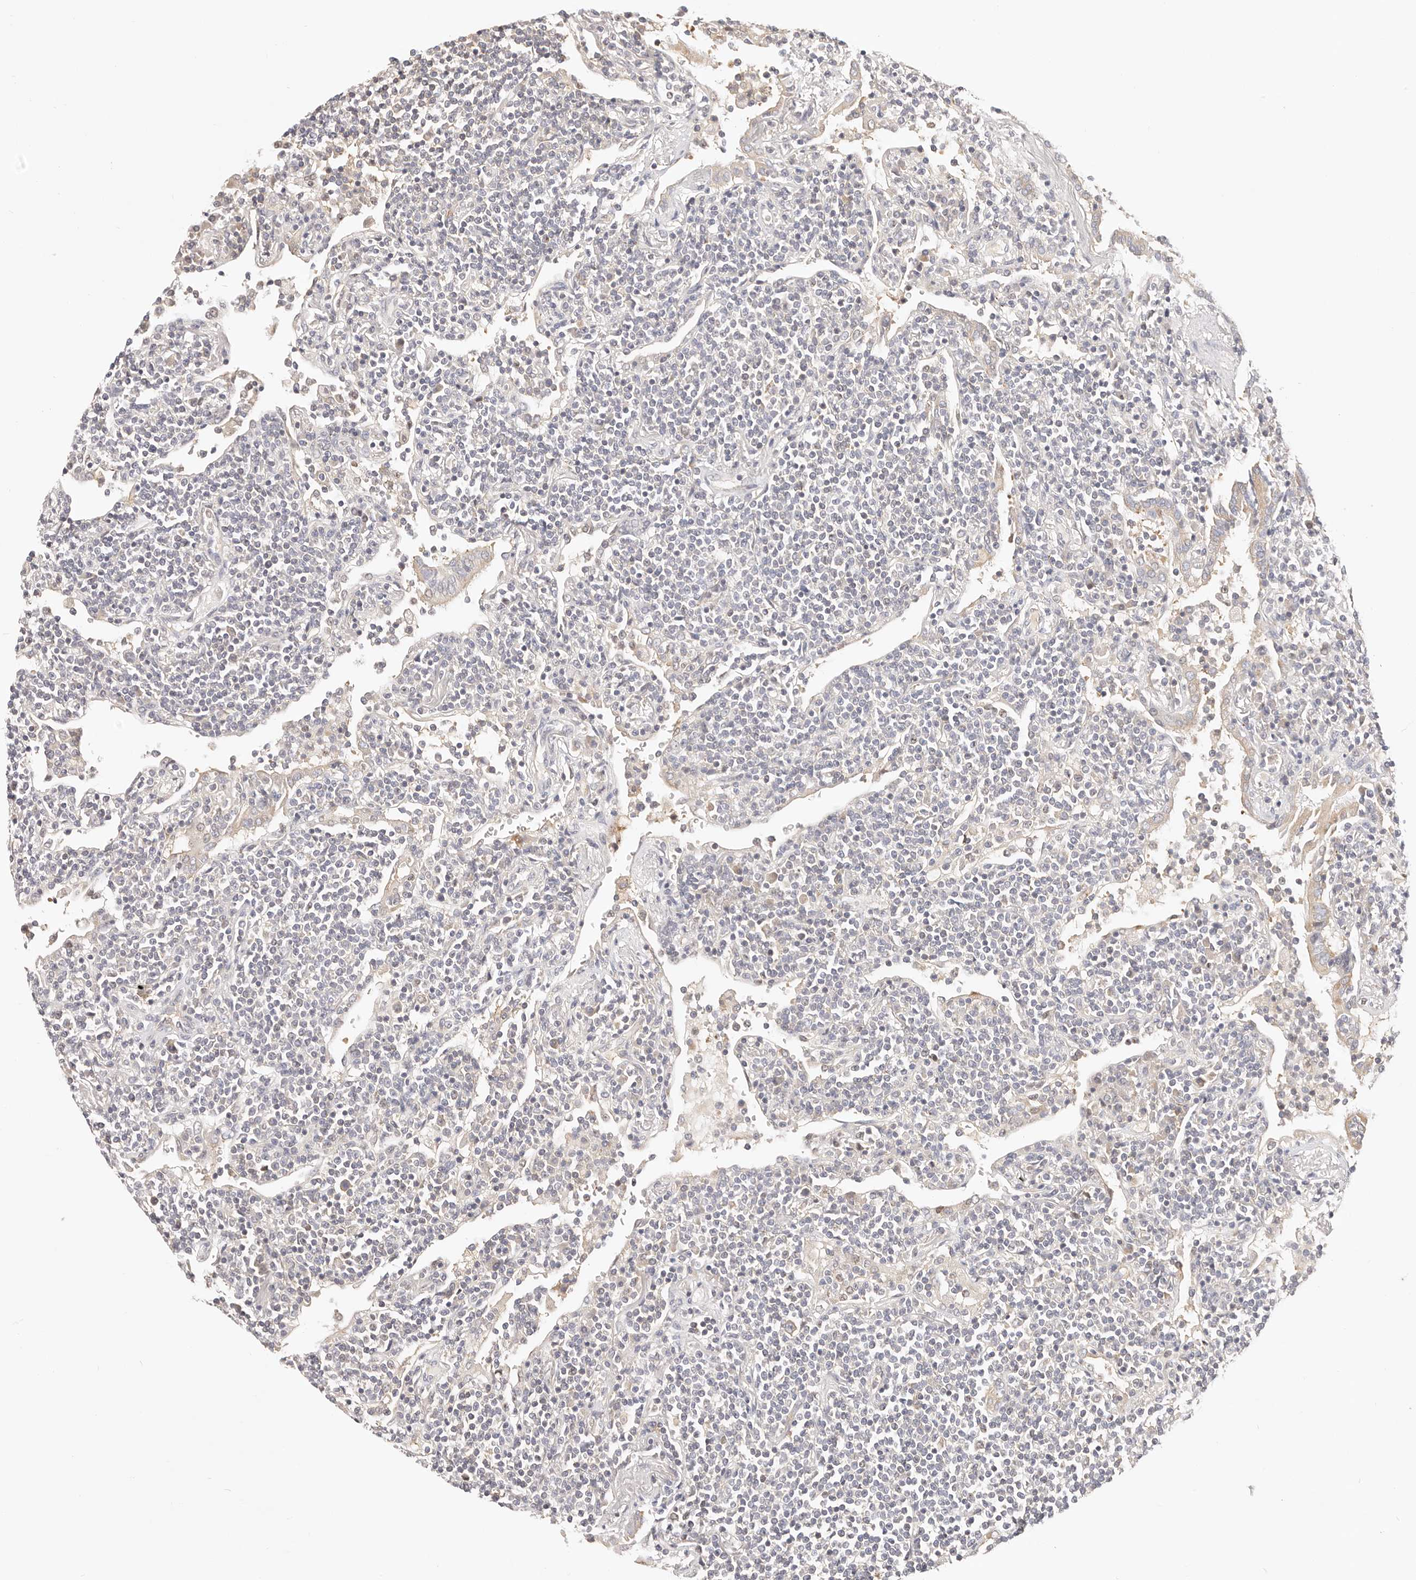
{"staining": {"intensity": "weak", "quantity": "<25%", "location": "cytoplasmic/membranous"}, "tissue": "lymphoma", "cell_type": "Tumor cells", "image_type": "cancer", "snomed": [{"axis": "morphology", "description": "Malignant lymphoma, non-Hodgkin's type, Low grade"}, {"axis": "topography", "description": "Lung"}], "caption": "Human lymphoma stained for a protein using immunohistochemistry (IHC) reveals no positivity in tumor cells.", "gene": "KCMF1", "patient": {"sex": "female", "age": 71}}